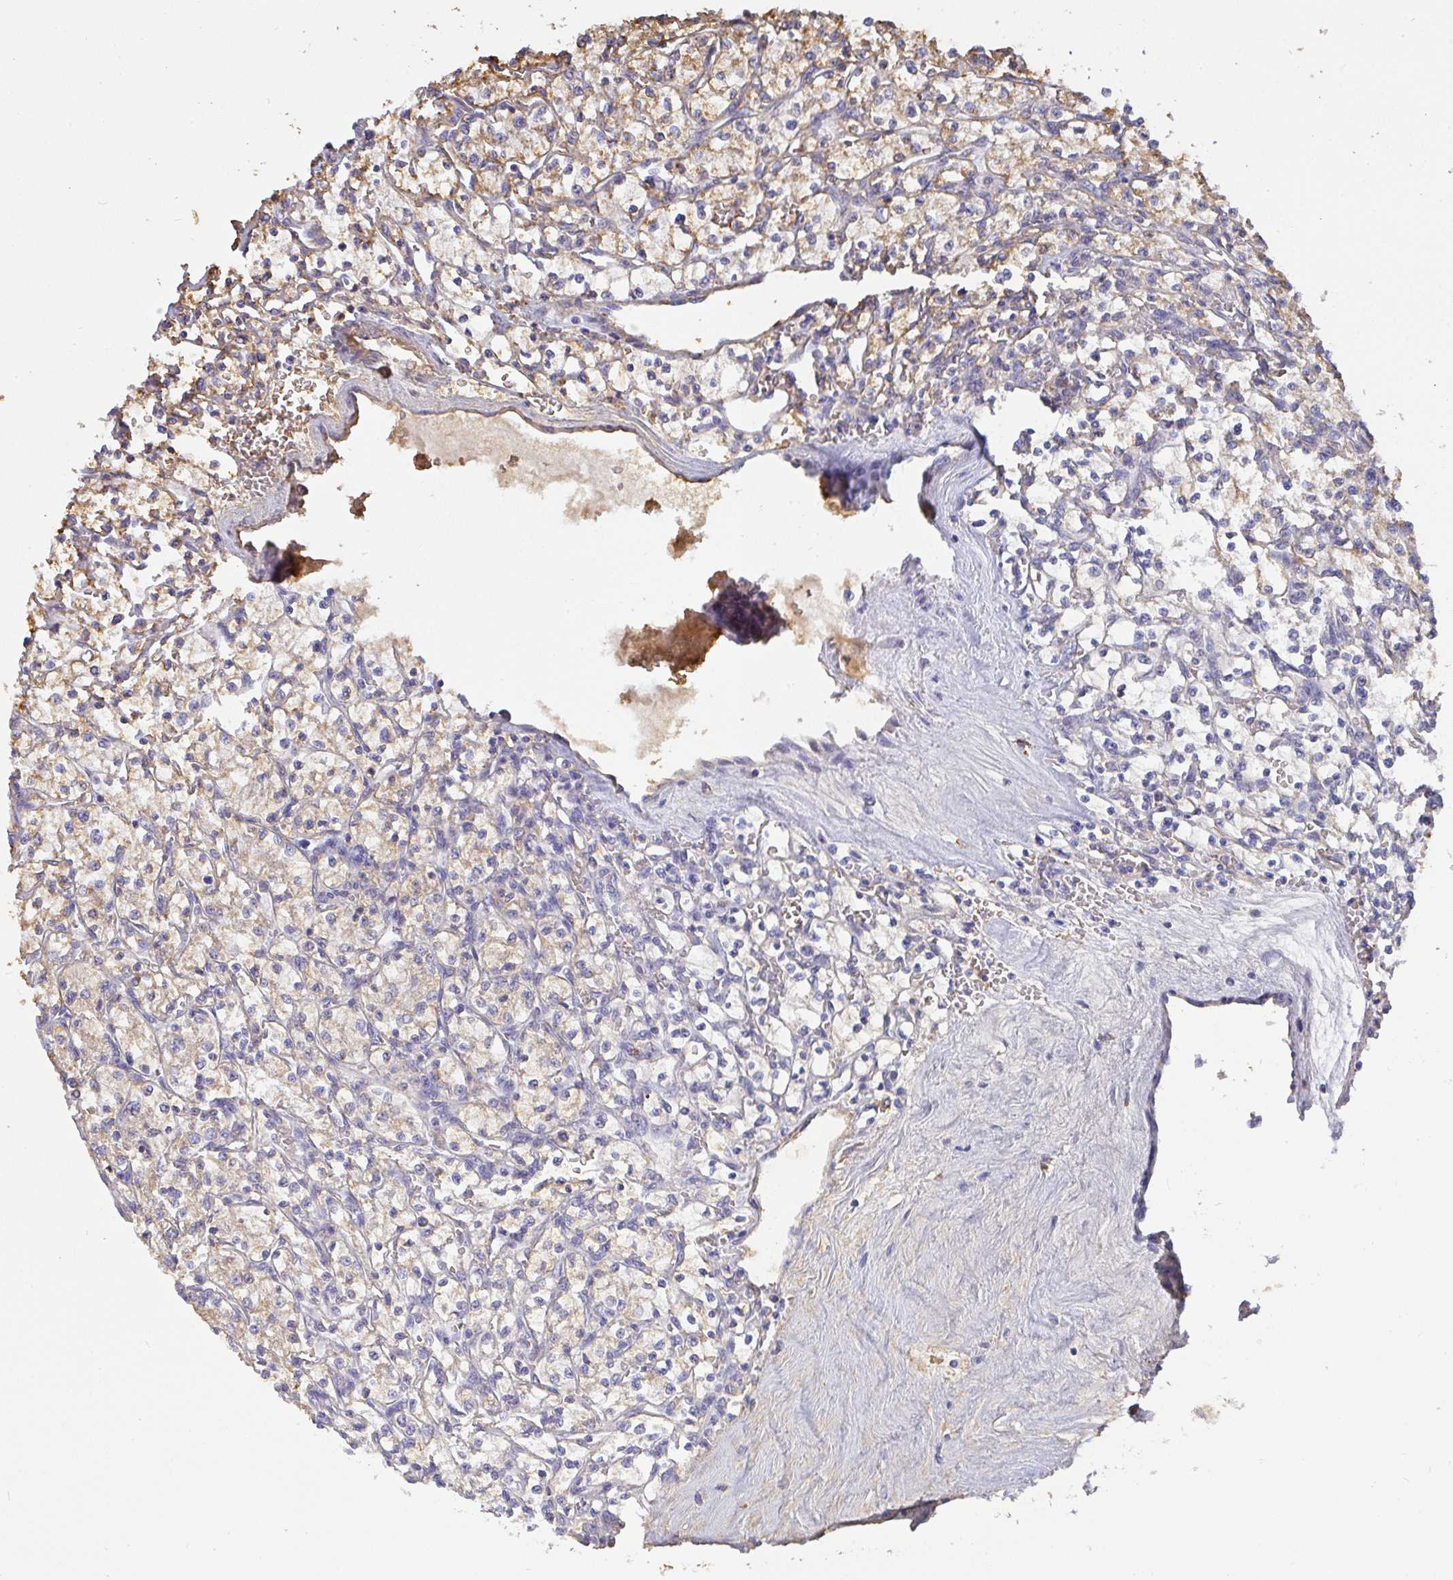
{"staining": {"intensity": "weak", "quantity": "<25%", "location": "cytoplasmic/membranous"}, "tissue": "renal cancer", "cell_type": "Tumor cells", "image_type": "cancer", "snomed": [{"axis": "morphology", "description": "Adenocarcinoma, NOS"}, {"axis": "topography", "description": "Kidney"}], "caption": "DAB (3,3'-diaminobenzidine) immunohistochemical staining of human adenocarcinoma (renal) displays no significant positivity in tumor cells.", "gene": "SMYD5", "patient": {"sex": "female", "age": 64}}